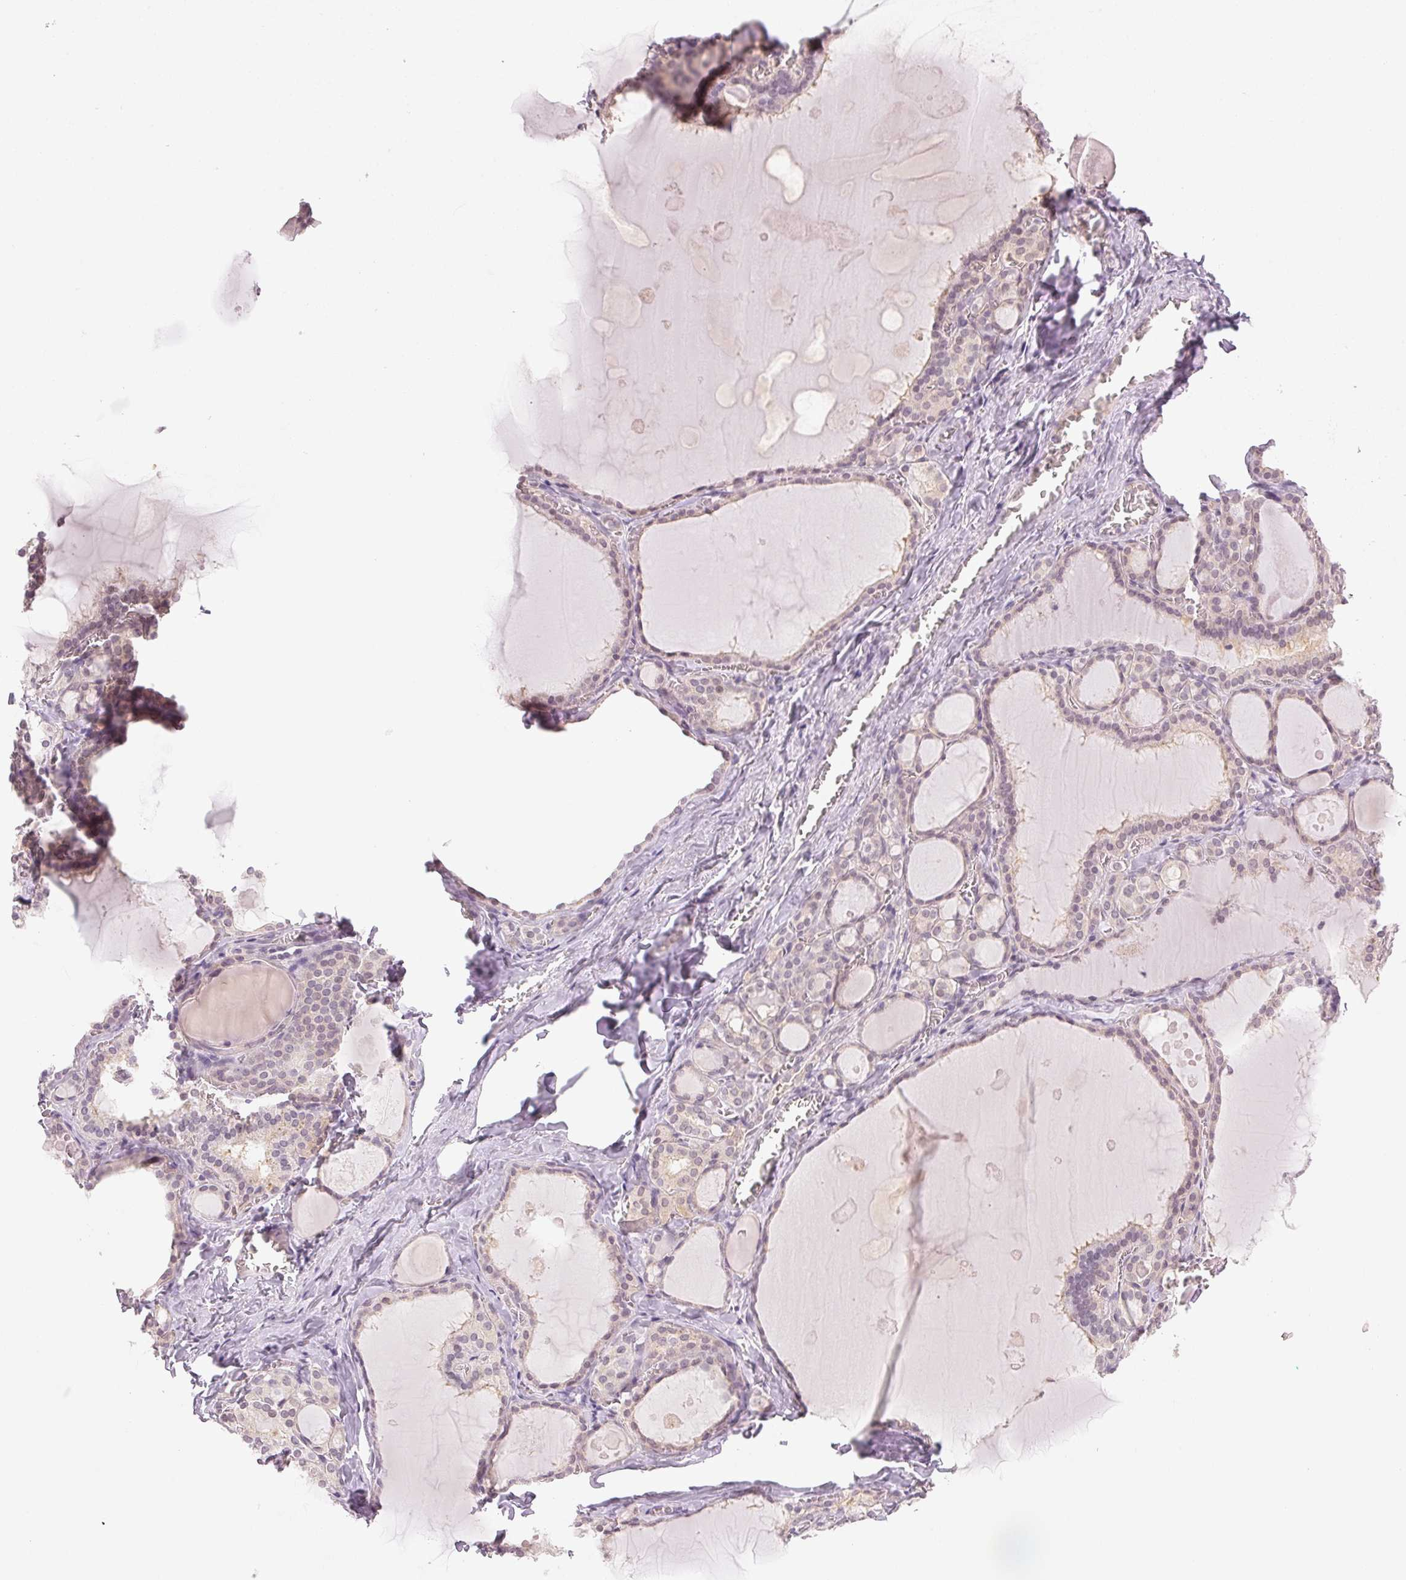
{"staining": {"intensity": "negative", "quantity": "none", "location": "none"}, "tissue": "thyroid gland", "cell_type": "Glandular cells", "image_type": "normal", "snomed": [{"axis": "morphology", "description": "Normal tissue, NOS"}, {"axis": "topography", "description": "Thyroid gland"}], "caption": "Human thyroid gland stained for a protein using immunohistochemistry exhibits no expression in glandular cells.", "gene": "KPRP", "patient": {"sex": "male", "age": 56}}